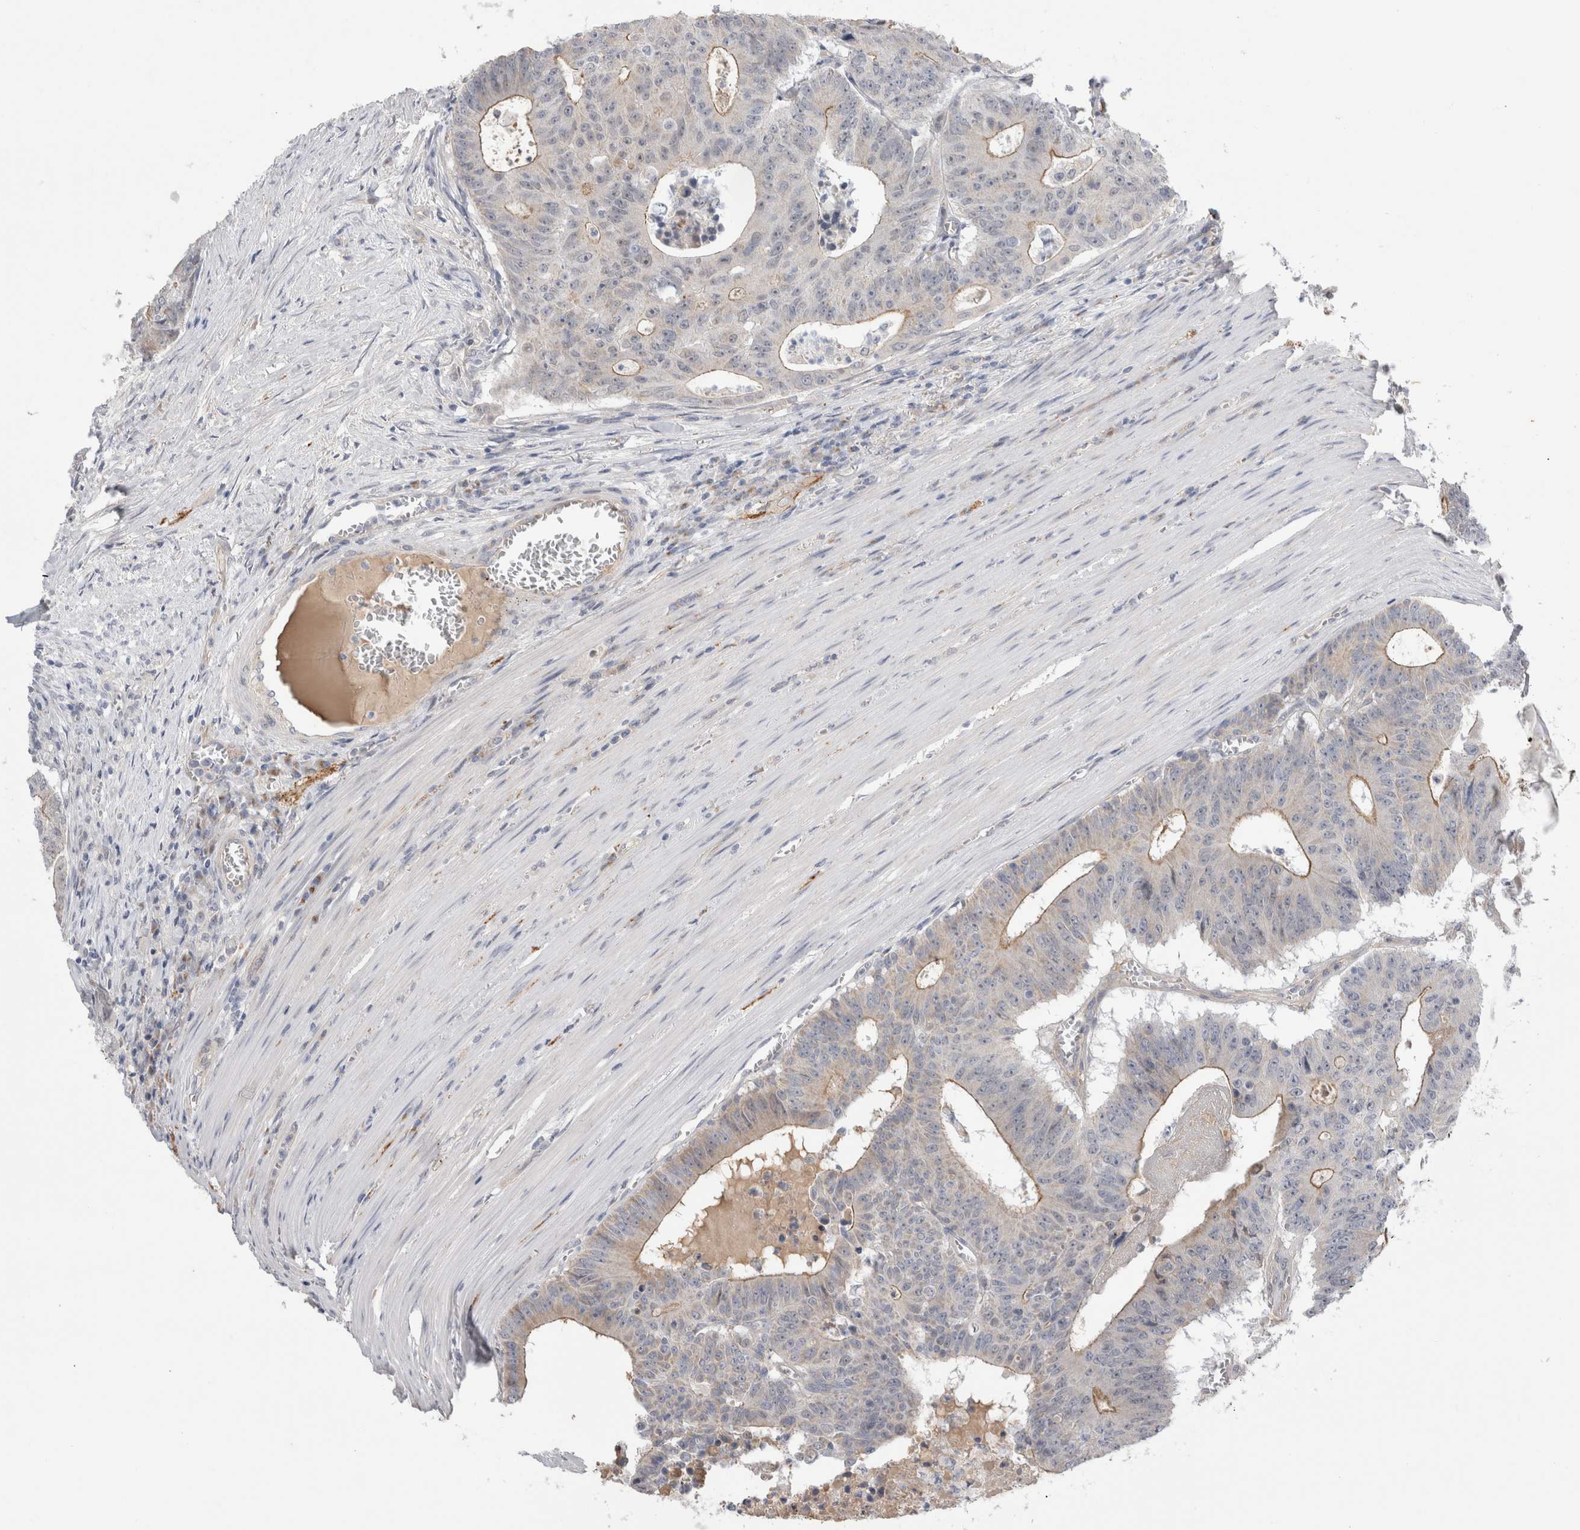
{"staining": {"intensity": "moderate", "quantity": "<25%", "location": "cytoplasmic/membranous"}, "tissue": "colorectal cancer", "cell_type": "Tumor cells", "image_type": "cancer", "snomed": [{"axis": "morphology", "description": "Adenocarcinoma, NOS"}, {"axis": "topography", "description": "Colon"}], "caption": "Immunohistochemical staining of adenocarcinoma (colorectal) demonstrates low levels of moderate cytoplasmic/membranous expression in approximately <25% of tumor cells. (Brightfield microscopy of DAB IHC at high magnification).", "gene": "TAFA5", "patient": {"sex": "male", "age": 87}}